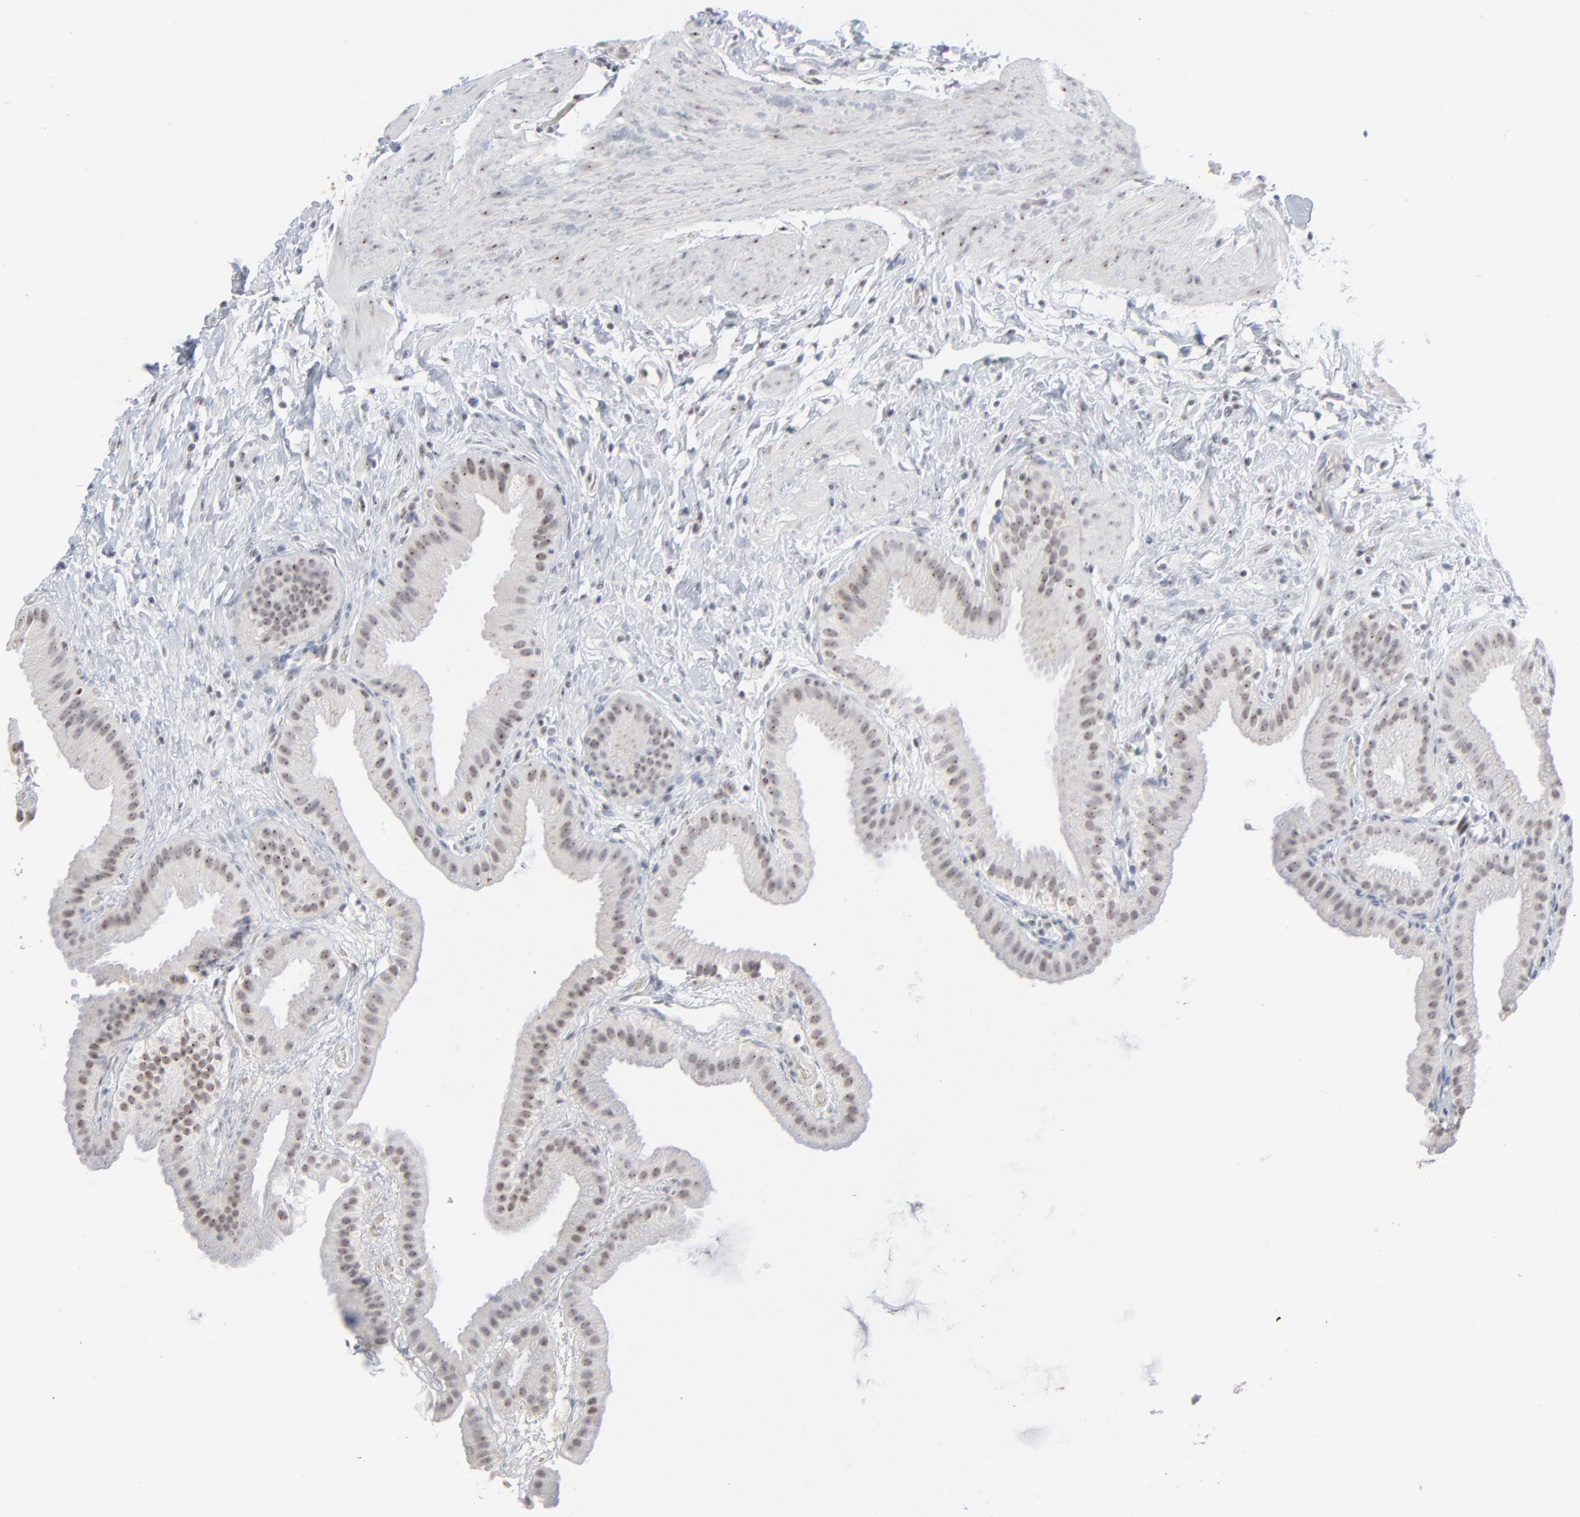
{"staining": {"intensity": "weak", "quantity": "25%-75%", "location": "nuclear"}, "tissue": "gallbladder", "cell_type": "Glandular cells", "image_type": "normal", "snomed": [{"axis": "morphology", "description": "Normal tissue, NOS"}, {"axis": "topography", "description": "Gallbladder"}], "caption": "Brown immunohistochemical staining in benign human gallbladder displays weak nuclear expression in about 25%-75% of glandular cells.", "gene": "MPHOSPH6", "patient": {"sex": "female", "age": 63}}